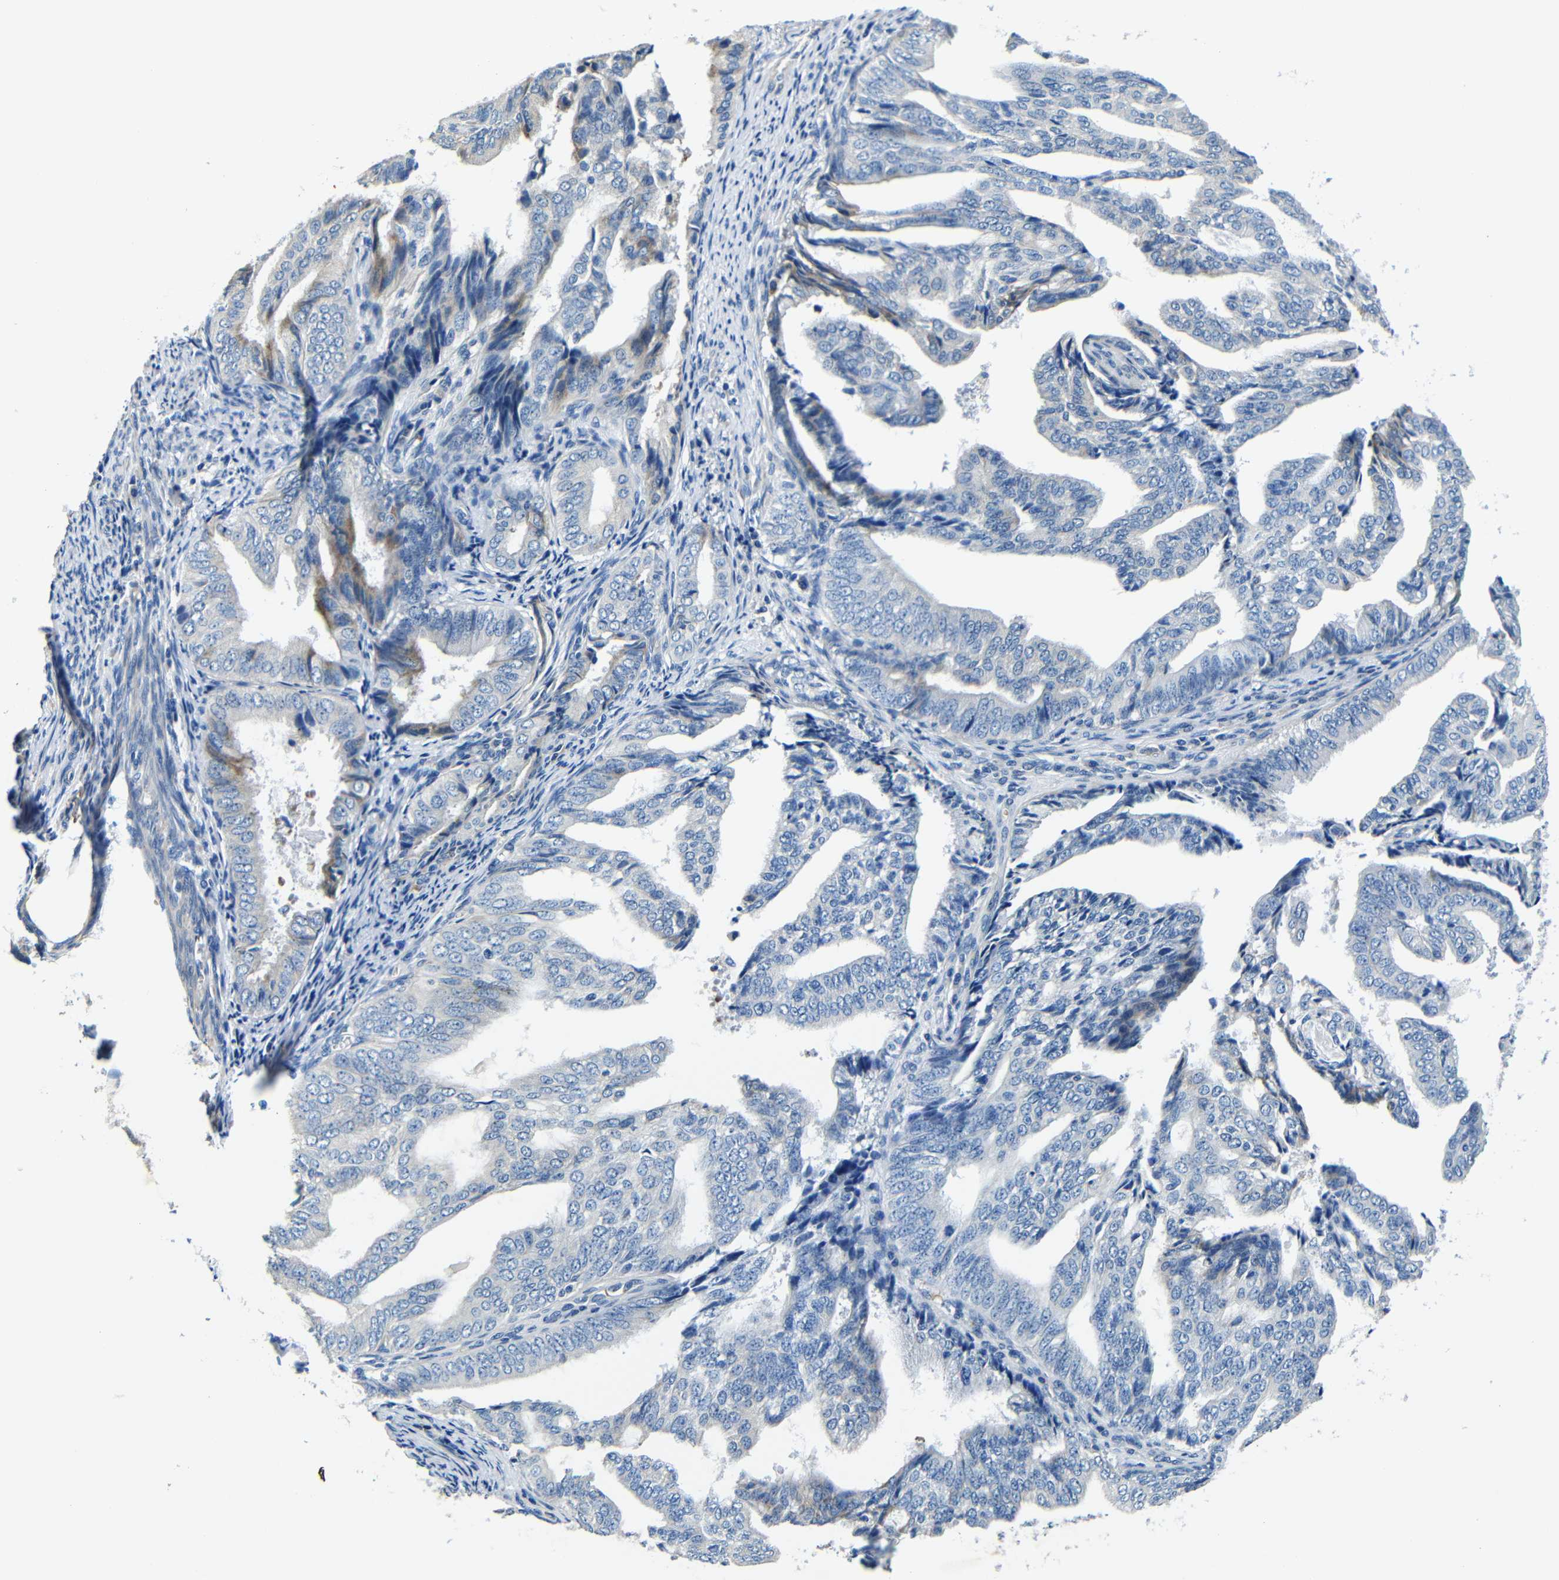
{"staining": {"intensity": "moderate", "quantity": "<25%", "location": "cytoplasmic/membranous"}, "tissue": "endometrial cancer", "cell_type": "Tumor cells", "image_type": "cancer", "snomed": [{"axis": "morphology", "description": "Adenocarcinoma, NOS"}, {"axis": "topography", "description": "Endometrium"}], "caption": "Endometrial adenocarcinoma stained for a protein (brown) displays moderate cytoplasmic/membranous positive staining in approximately <25% of tumor cells.", "gene": "TNFAIP1", "patient": {"sex": "female", "age": 58}}